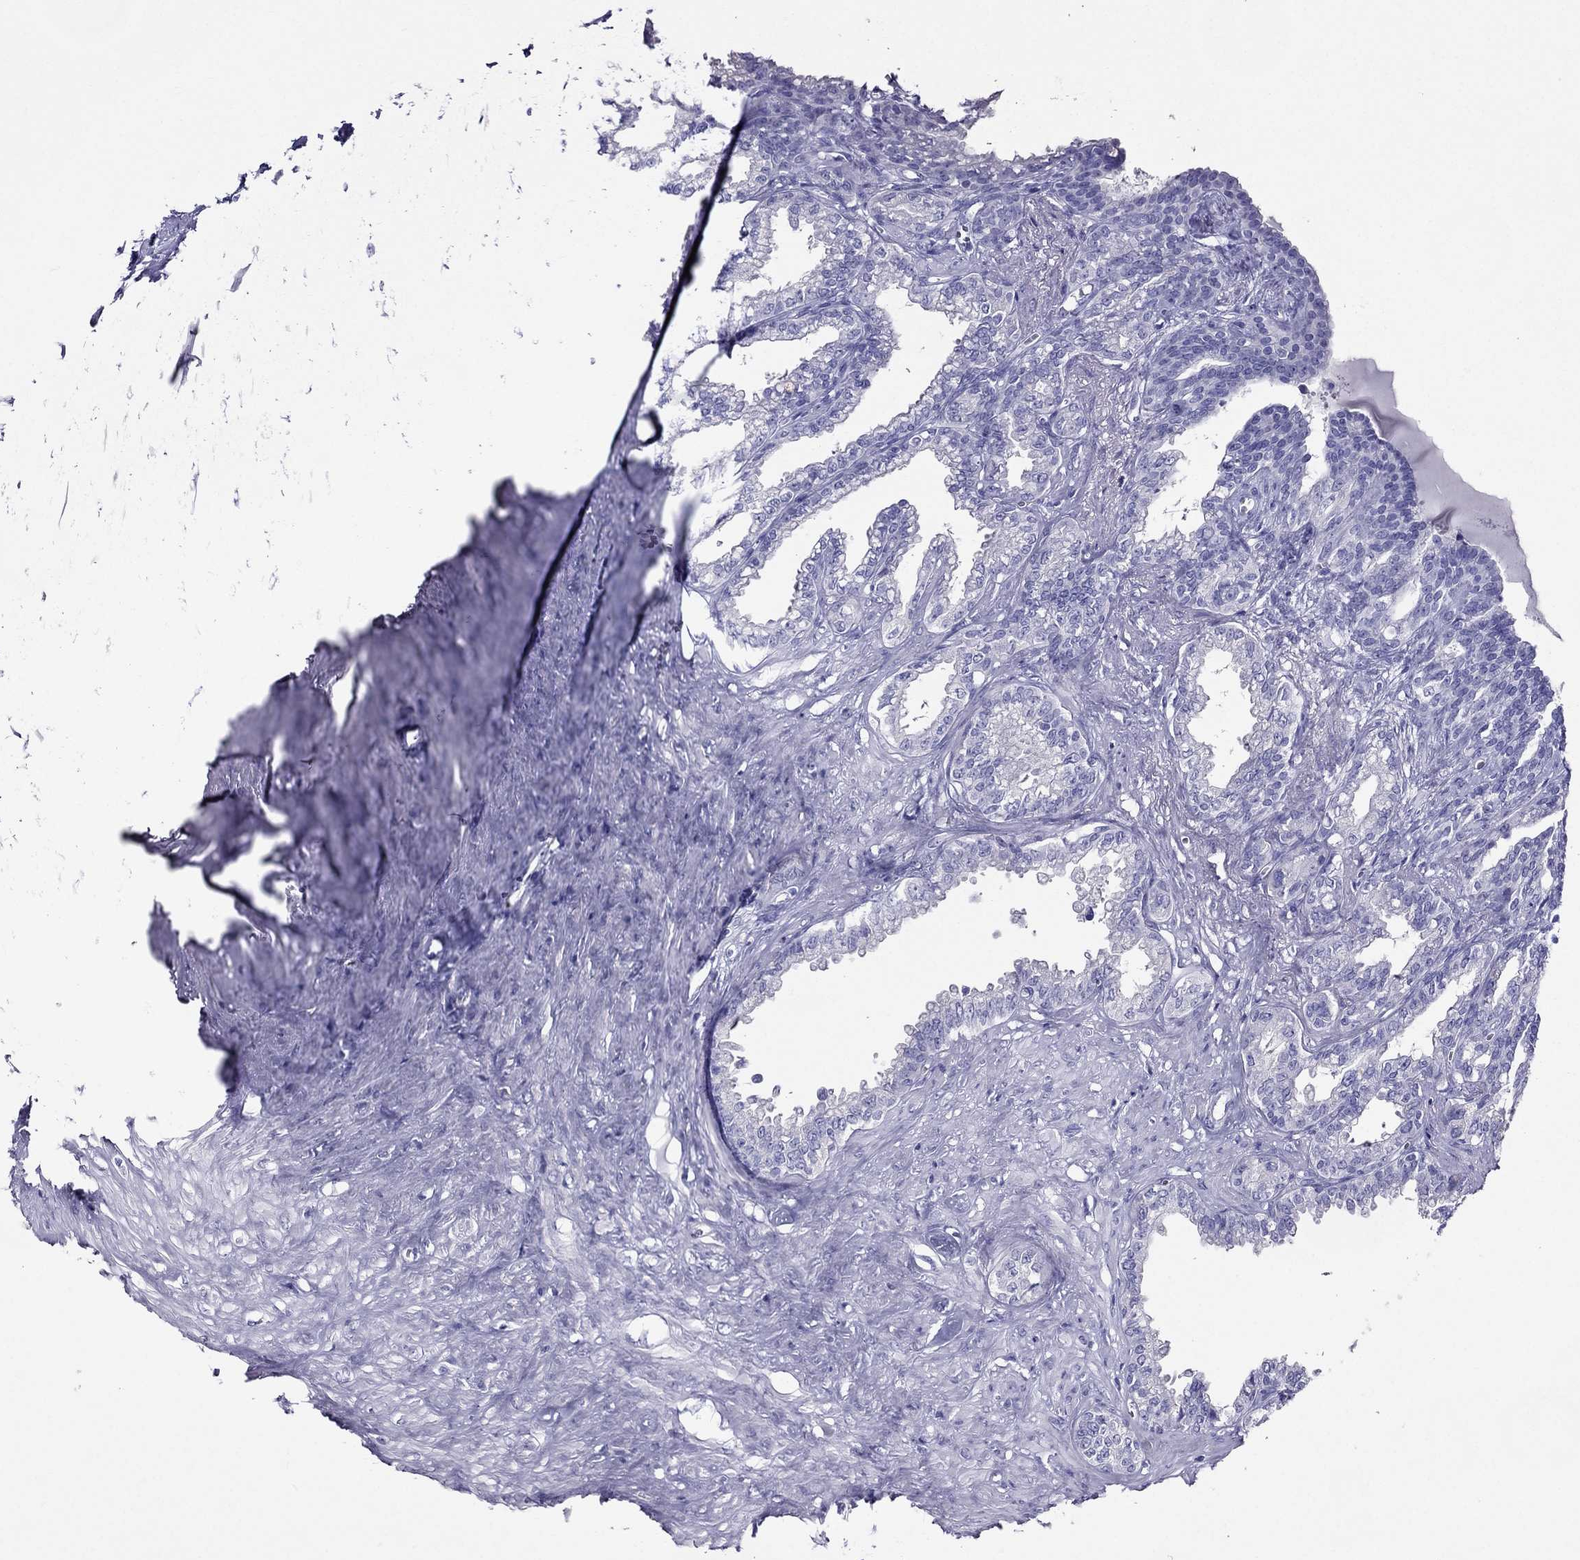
{"staining": {"intensity": "negative", "quantity": "none", "location": "none"}, "tissue": "seminal vesicle", "cell_type": "Glandular cells", "image_type": "normal", "snomed": [{"axis": "morphology", "description": "Normal tissue, NOS"}, {"axis": "morphology", "description": "Urothelial carcinoma, NOS"}, {"axis": "topography", "description": "Urinary bladder"}, {"axis": "topography", "description": "Seminal veicle"}], "caption": "Immunohistochemical staining of normal human seminal vesicle reveals no significant staining in glandular cells. (DAB (3,3'-diaminobenzidine) IHC visualized using brightfield microscopy, high magnification).", "gene": "ZNF541", "patient": {"sex": "male", "age": 76}}